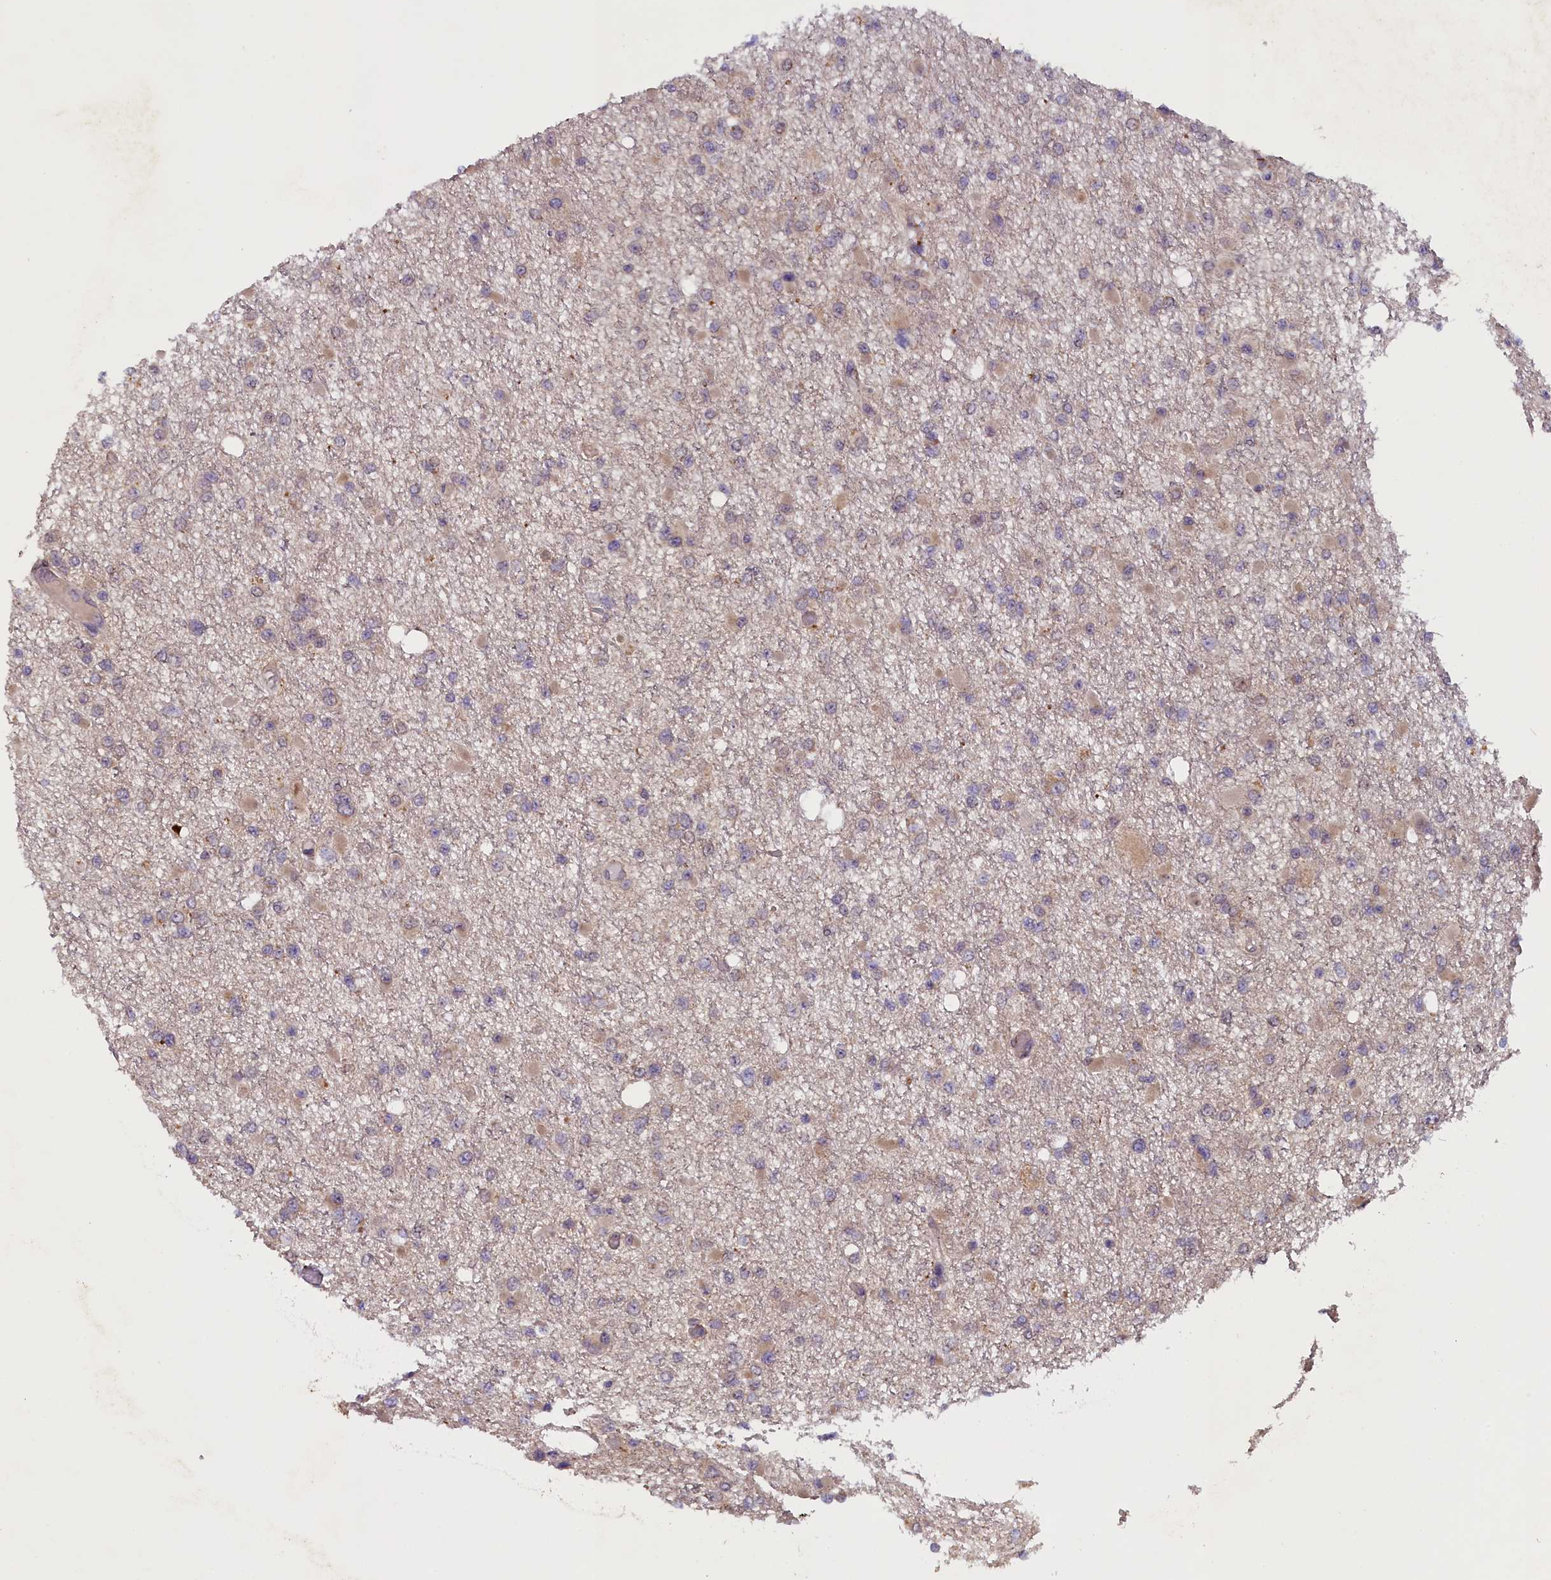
{"staining": {"intensity": "negative", "quantity": "none", "location": "none"}, "tissue": "glioma", "cell_type": "Tumor cells", "image_type": "cancer", "snomed": [{"axis": "morphology", "description": "Glioma, malignant, Low grade"}, {"axis": "topography", "description": "Brain"}], "caption": "Immunohistochemical staining of human glioma exhibits no significant staining in tumor cells.", "gene": "CCDC9B", "patient": {"sex": "female", "age": 22}}